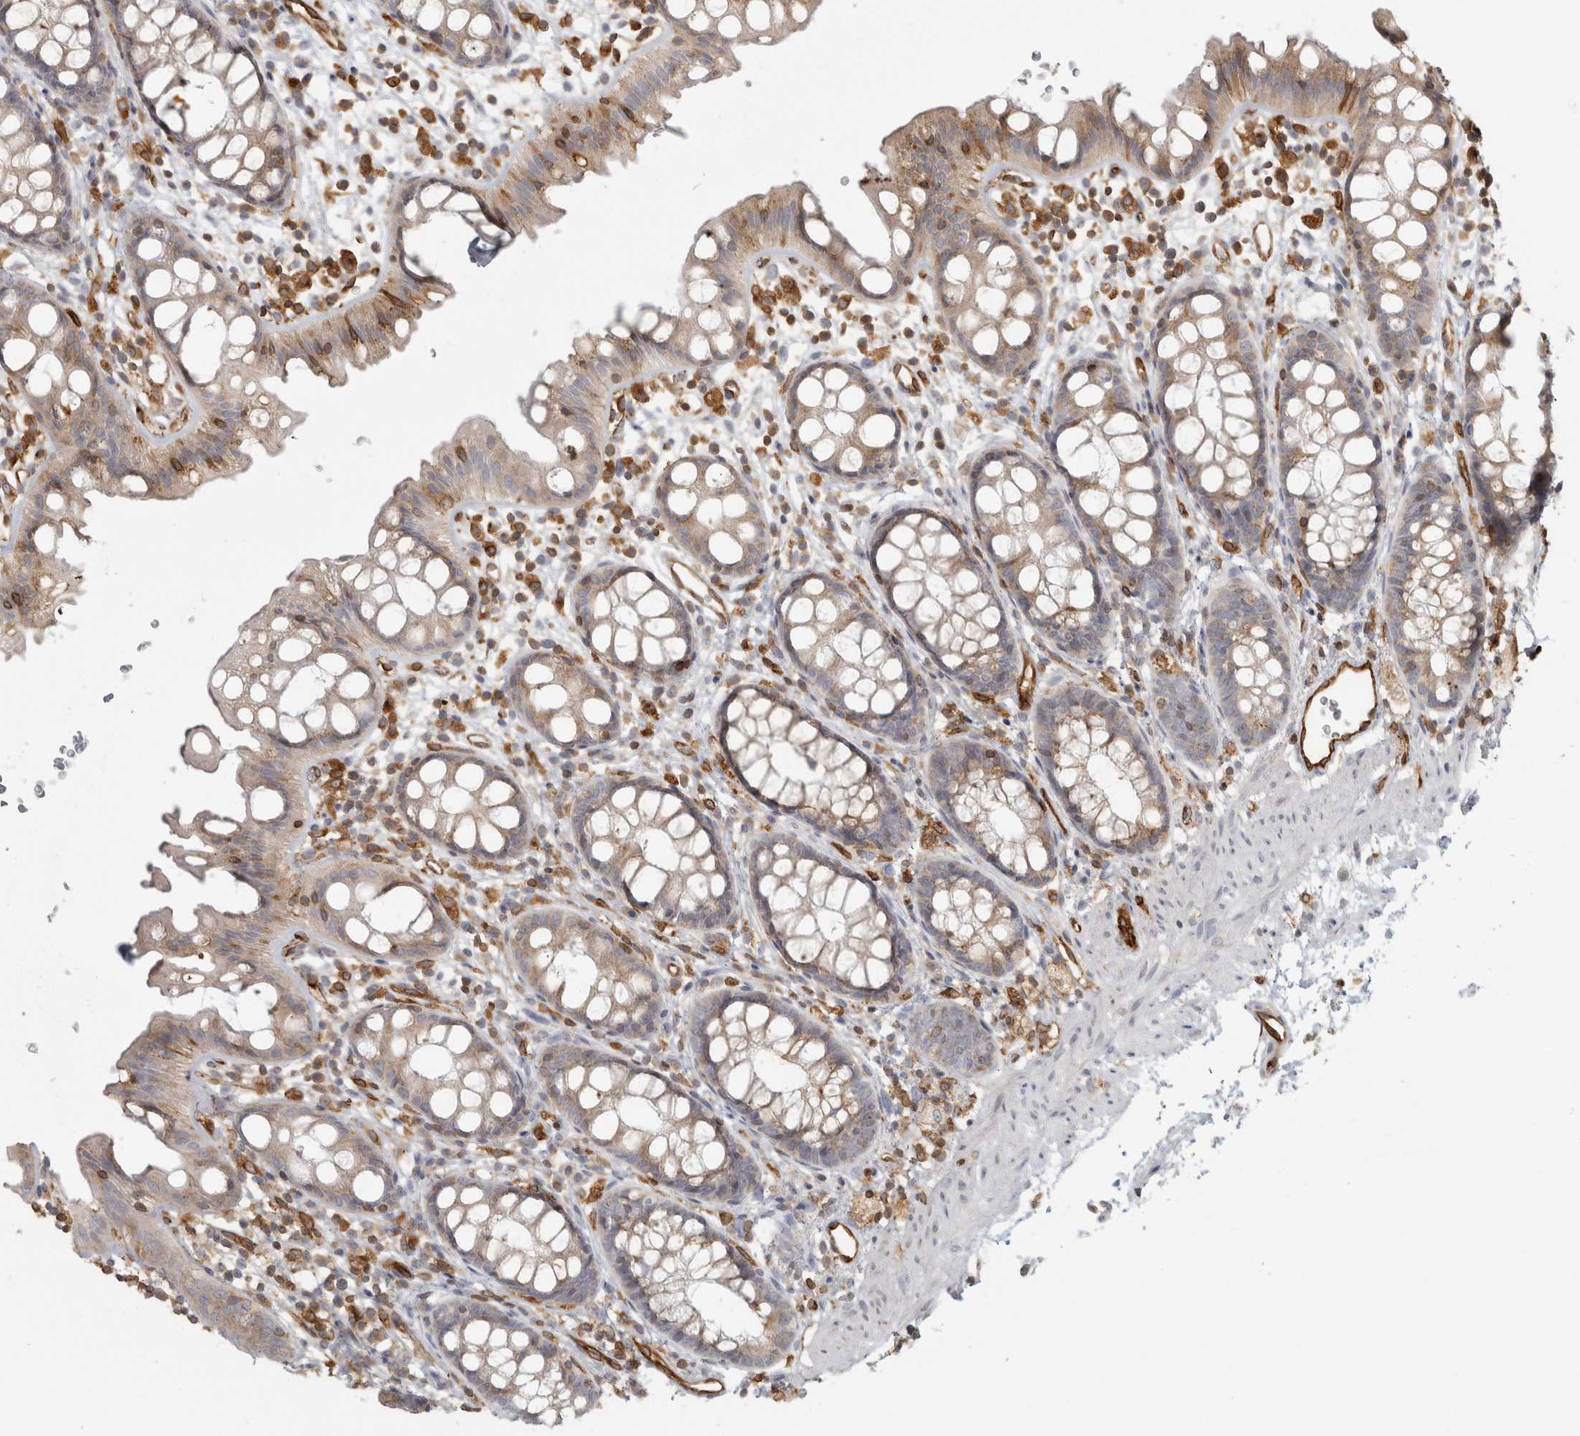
{"staining": {"intensity": "weak", "quantity": "25%-75%", "location": "cytoplasmic/membranous"}, "tissue": "rectum", "cell_type": "Glandular cells", "image_type": "normal", "snomed": [{"axis": "morphology", "description": "Normal tissue, NOS"}, {"axis": "topography", "description": "Rectum"}], "caption": "Glandular cells display low levels of weak cytoplasmic/membranous staining in approximately 25%-75% of cells in benign human rectum. (brown staining indicates protein expression, while blue staining denotes nuclei).", "gene": "HLA", "patient": {"sex": "female", "age": 65}}